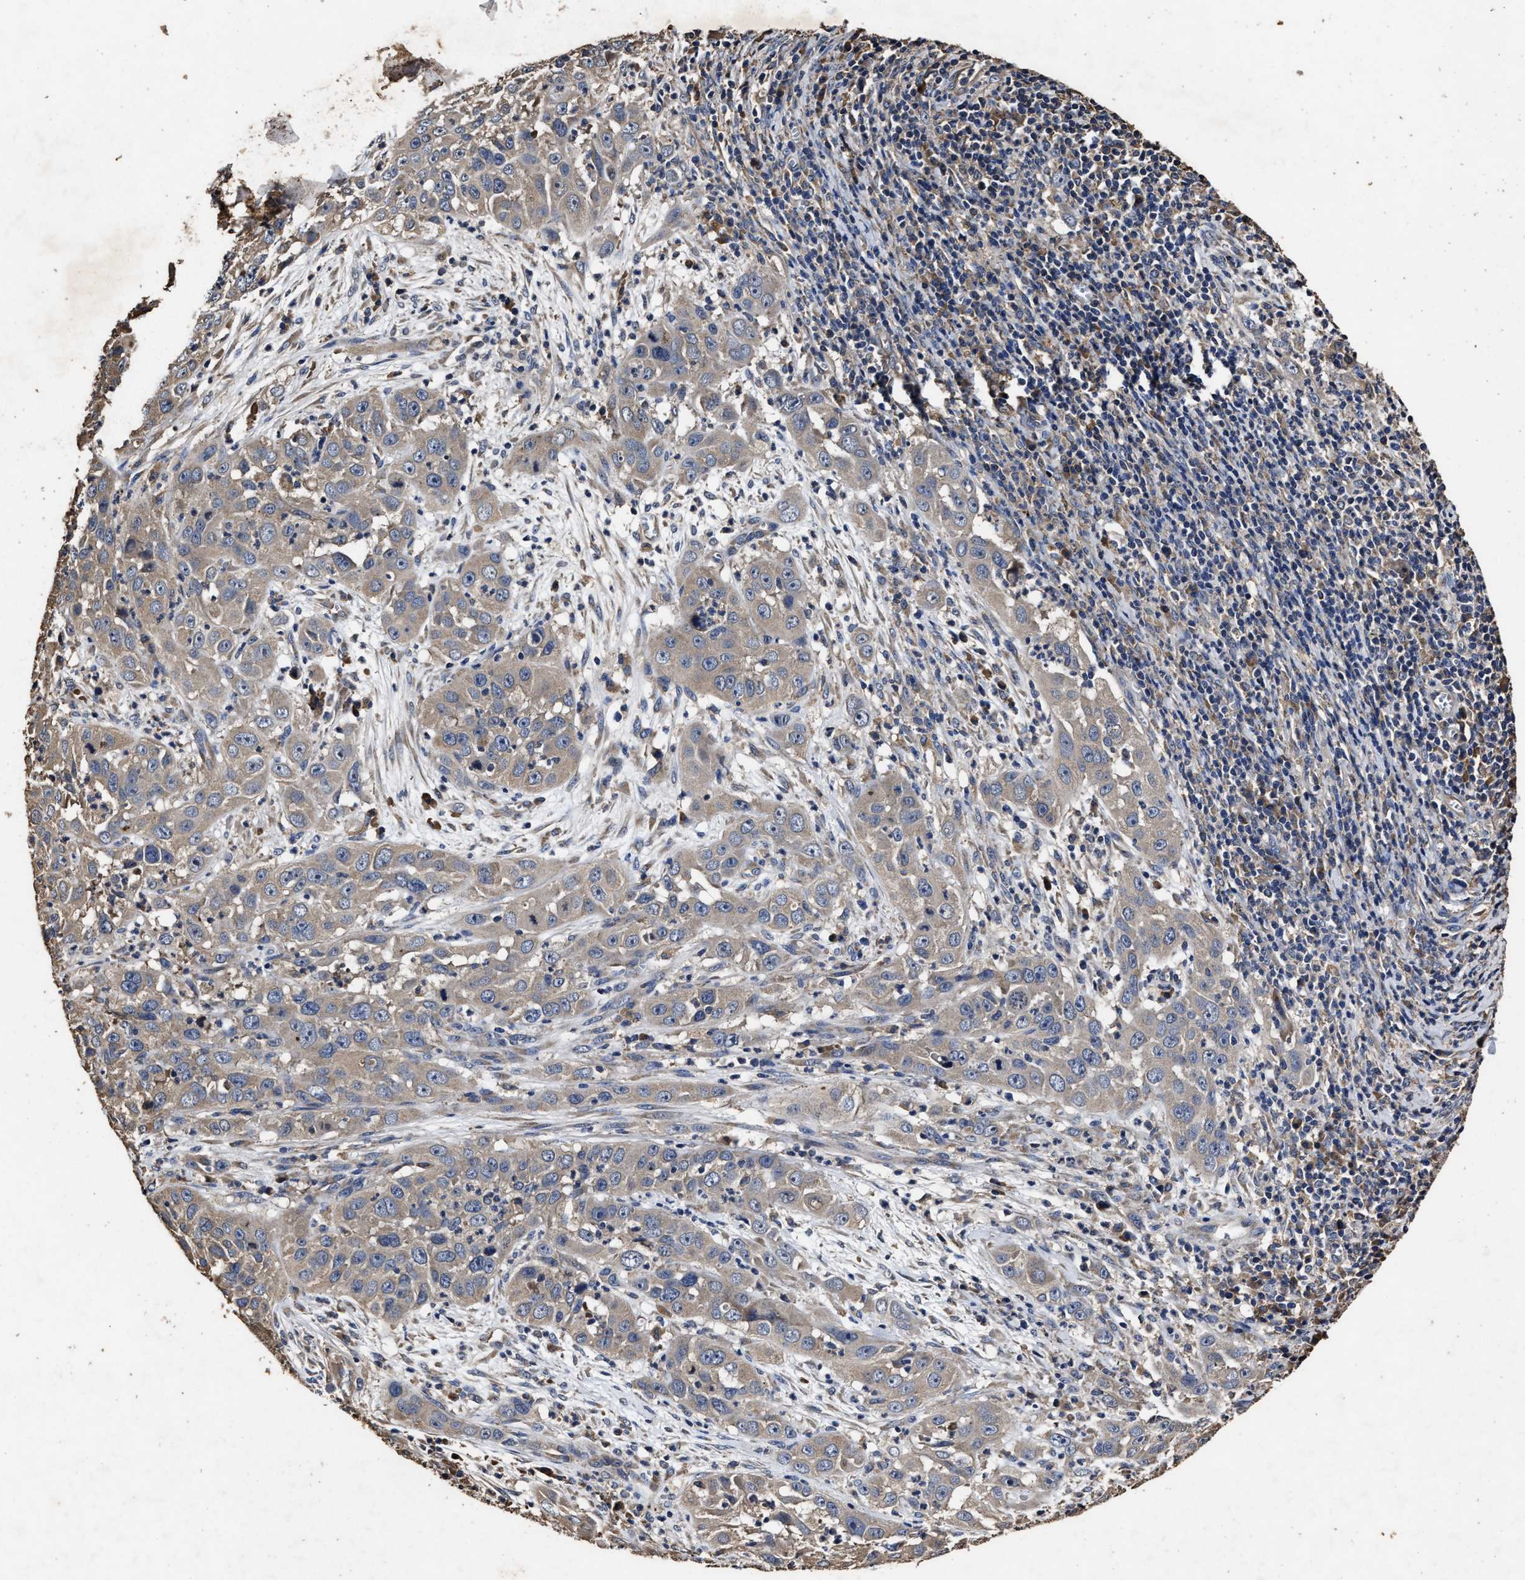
{"staining": {"intensity": "weak", "quantity": ">75%", "location": "cytoplasmic/membranous"}, "tissue": "cervical cancer", "cell_type": "Tumor cells", "image_type": "cancer", "snomed": [{"axis": "morphology", "description": "Squamous cell carcinoma, NOS"}, {"axis": "topography", "description": "Cervix"}], "caption": "There is low levels of weak cytoplasmic/membranous expression in tumor cells of cervical cancer, as demonstrated by immunohistochemical staining (brown color).", "gene": "PPM1K", "patient": {"sex": "female", "age": 32}}